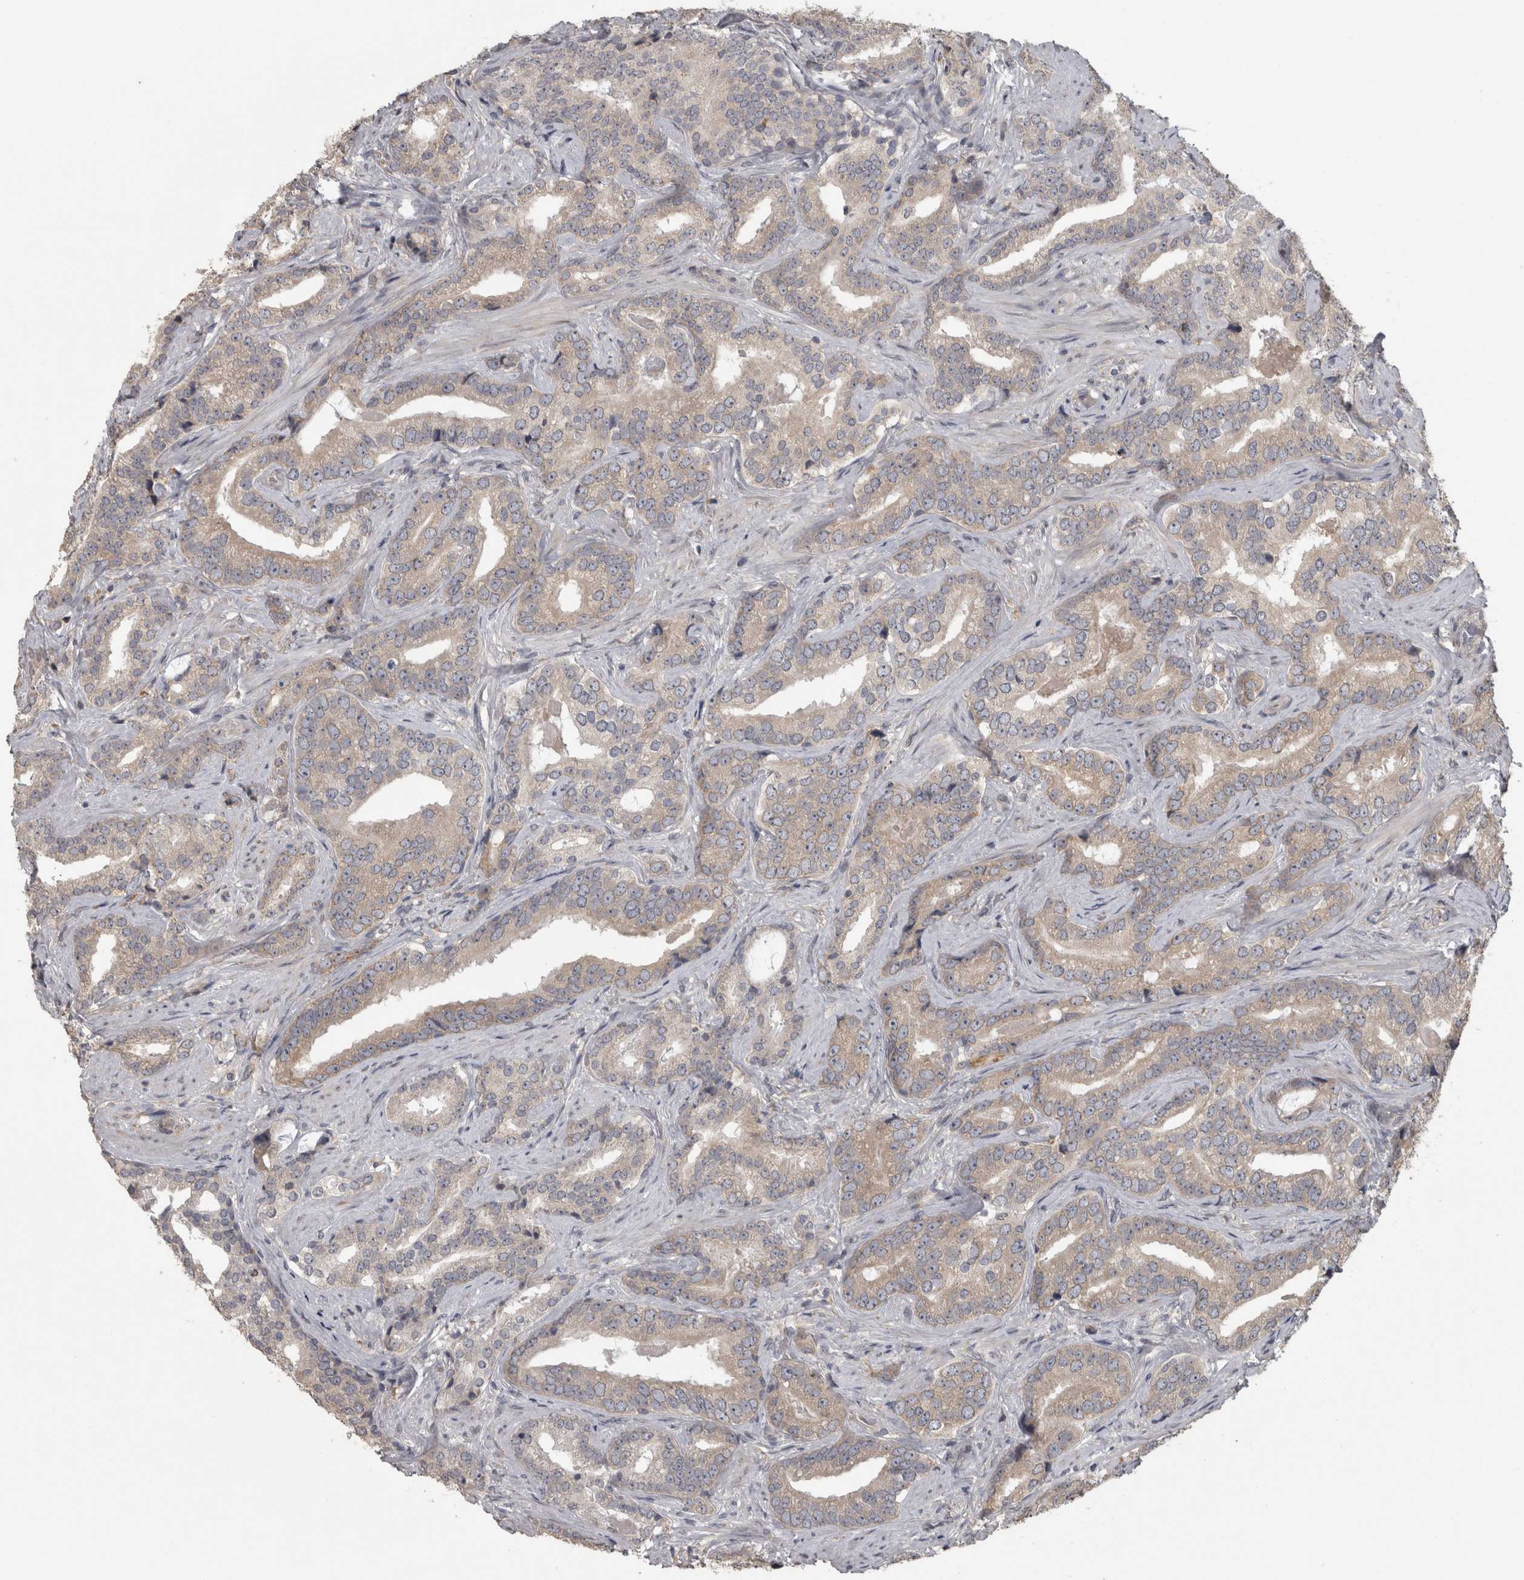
{"staining": {"intensity": "weak", "quantity": ">75%", "location": "cytoplasmic/membranous"}, "tissue": "prostate cancer", "cell_type": "Tumor cells", "image_type": "cancer", "snomed": [{"axis": "morphology", "description": "Adenocarcinoma, Low grade"}, {"axis": "topography", "description": "Prostate"}], "caption": "The immunohistochemical stain labels weak cytoplasmic/membranous staining in tumor cells of adenocarcinoma (low-grade) (prostate) tissue.", "gene": "RAB29", "patient": {"sex": "male", "age": 67}}